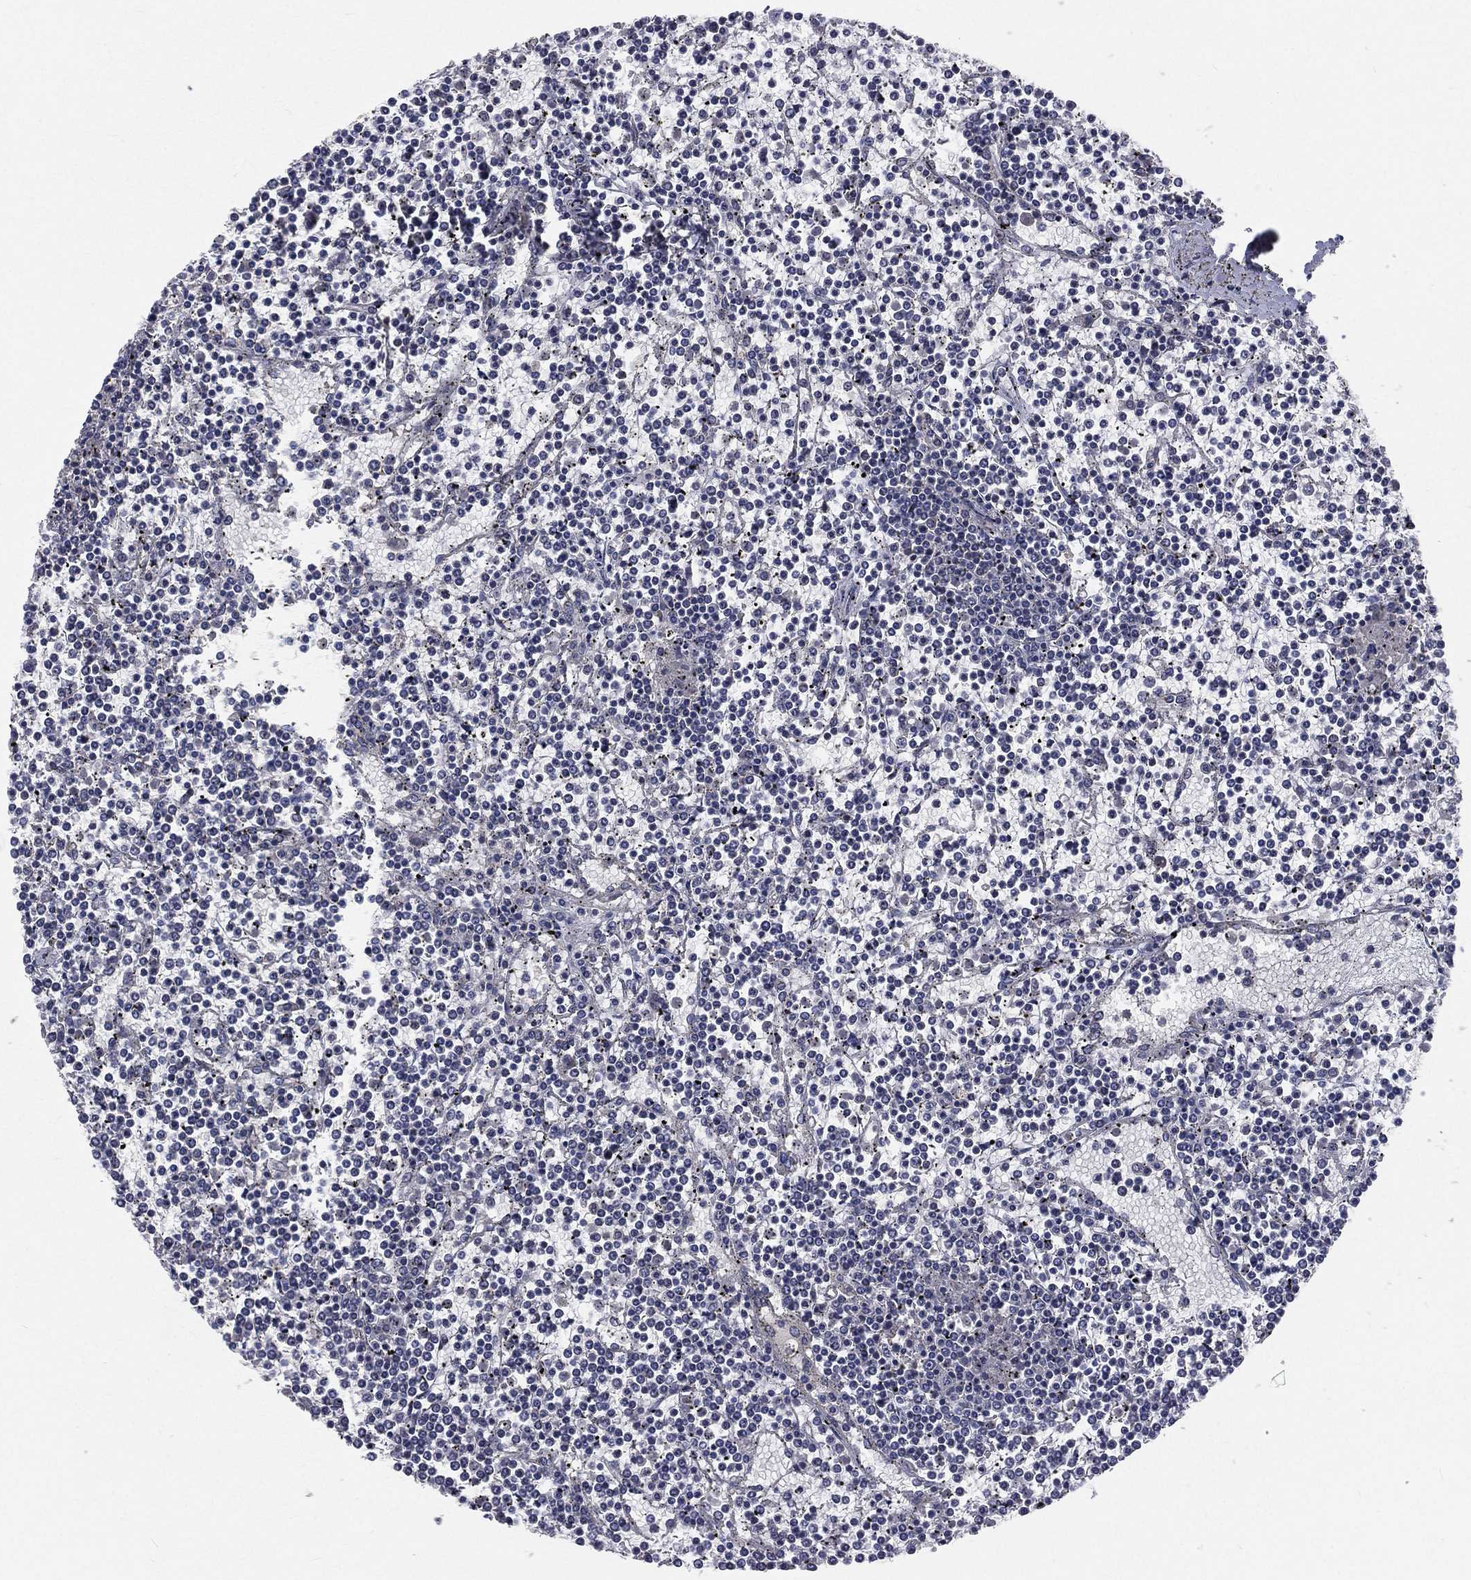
{"staining": {"intensity": "negative", "quantity": "none", "location": "none"}, "tissue": "lymphoma", "cell_type": "Tumor cells", "image_type": "cancer", "snomed": [{"axis": "morphology", "description": "Malignant lymphoma, non-Hodgkin's type, Low grade"}, {"axis": "topography", "description": "Spleen"}], "caption": "Lymphoma was stained to show a protein in brown. There is no significant expression in tumor cells.", "gene": "CROCC", "patient": {"sex": "female", "age": 19}}